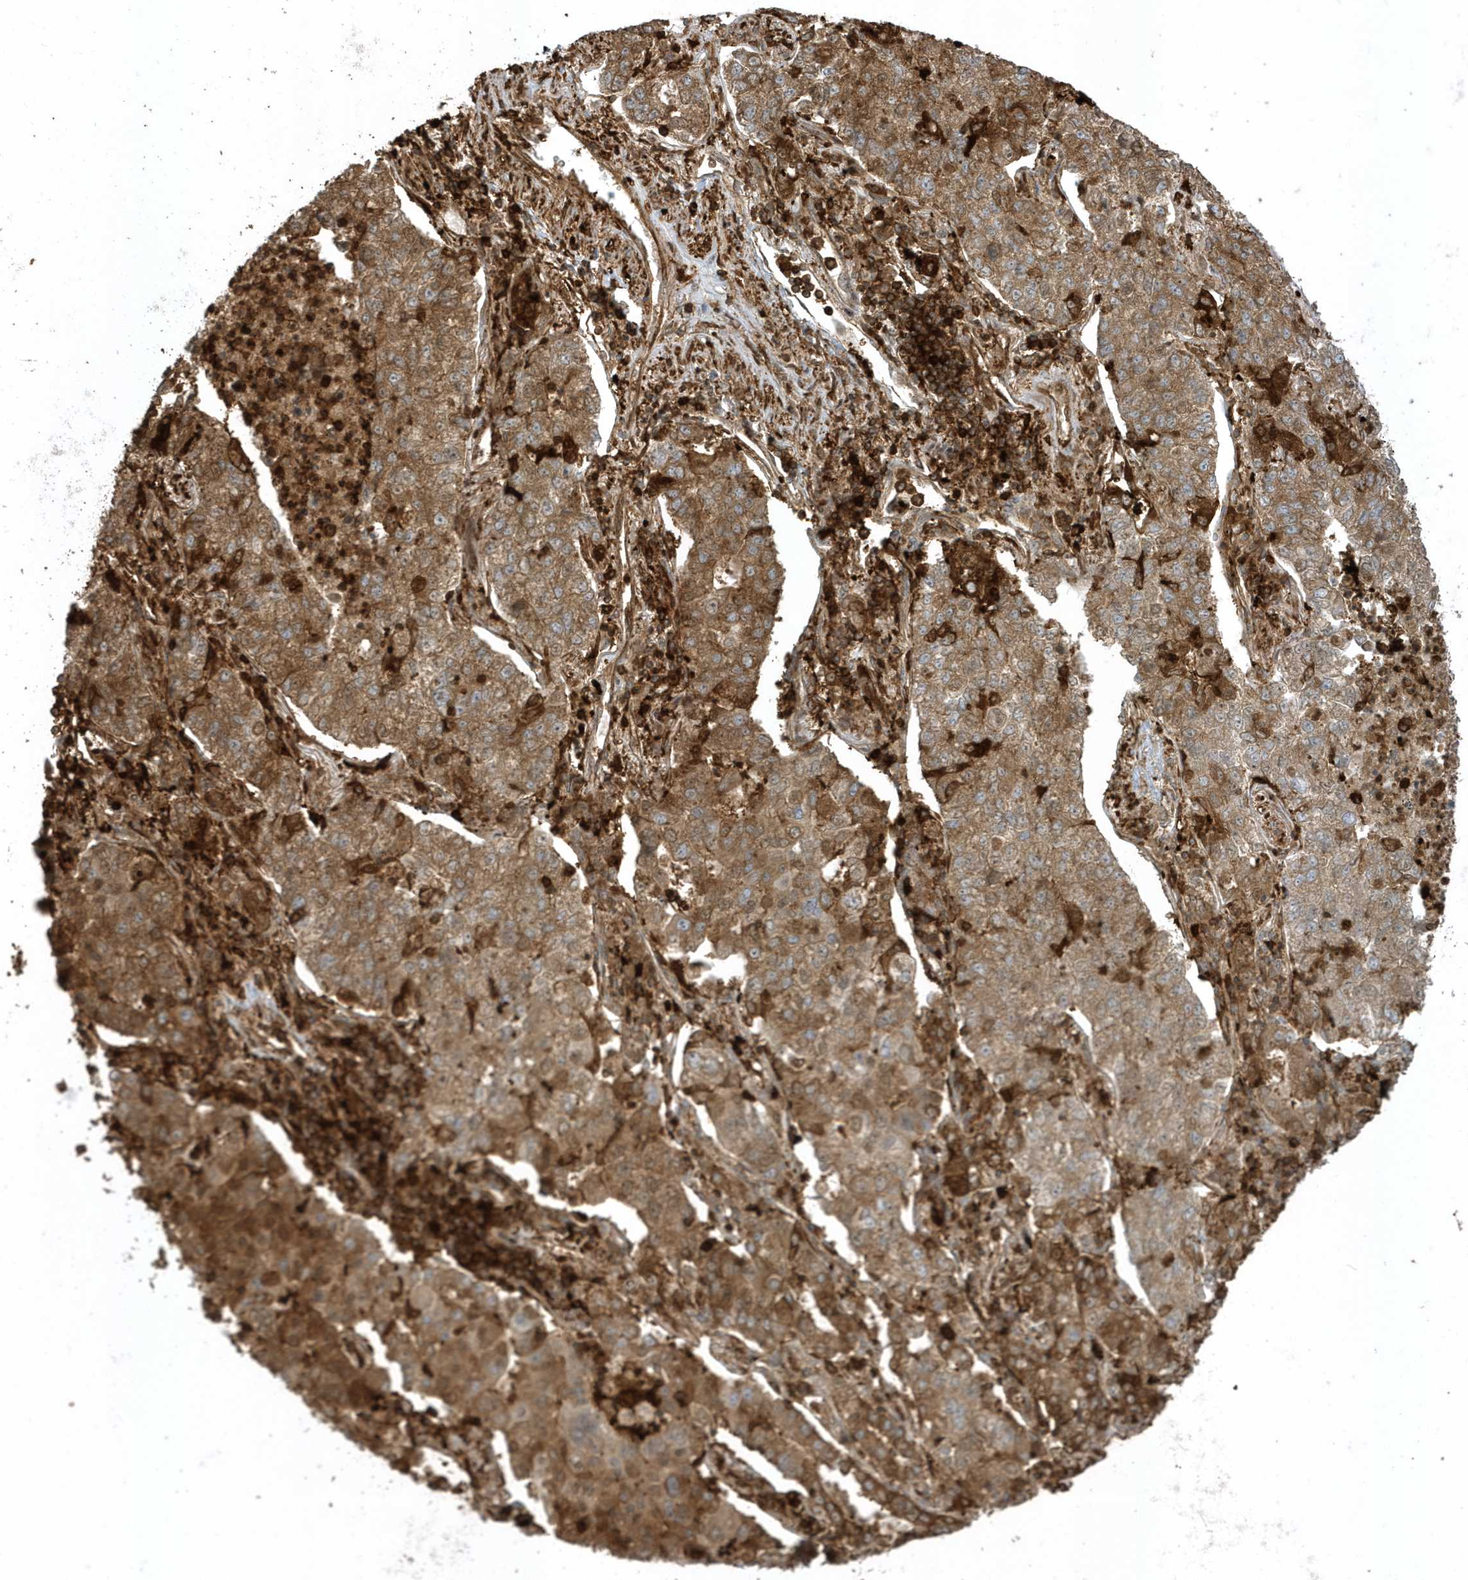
{"staining": {"intensity": "moderate", "quantity": ">75%", "location": "cytoplasmic/membranous"}, "tissue": "lung cancer", "cell_type": "Tumor cells", "image_type": "cancer", "snomed": [{"axis": "morphology", "description": "Adenocarcinoma, NOS"}, {"axis": "topography", "description": "Lung"}], "caption": "Protein expression analysis of lung cancer (adenocarcinoma) exhibits moderate cytoplasmic/membranous staining in about >75% of tumor cells. Nuclei are stained in blue.", "gene": "CLCN6", "patient": {"sex": "male", "age": 49}}